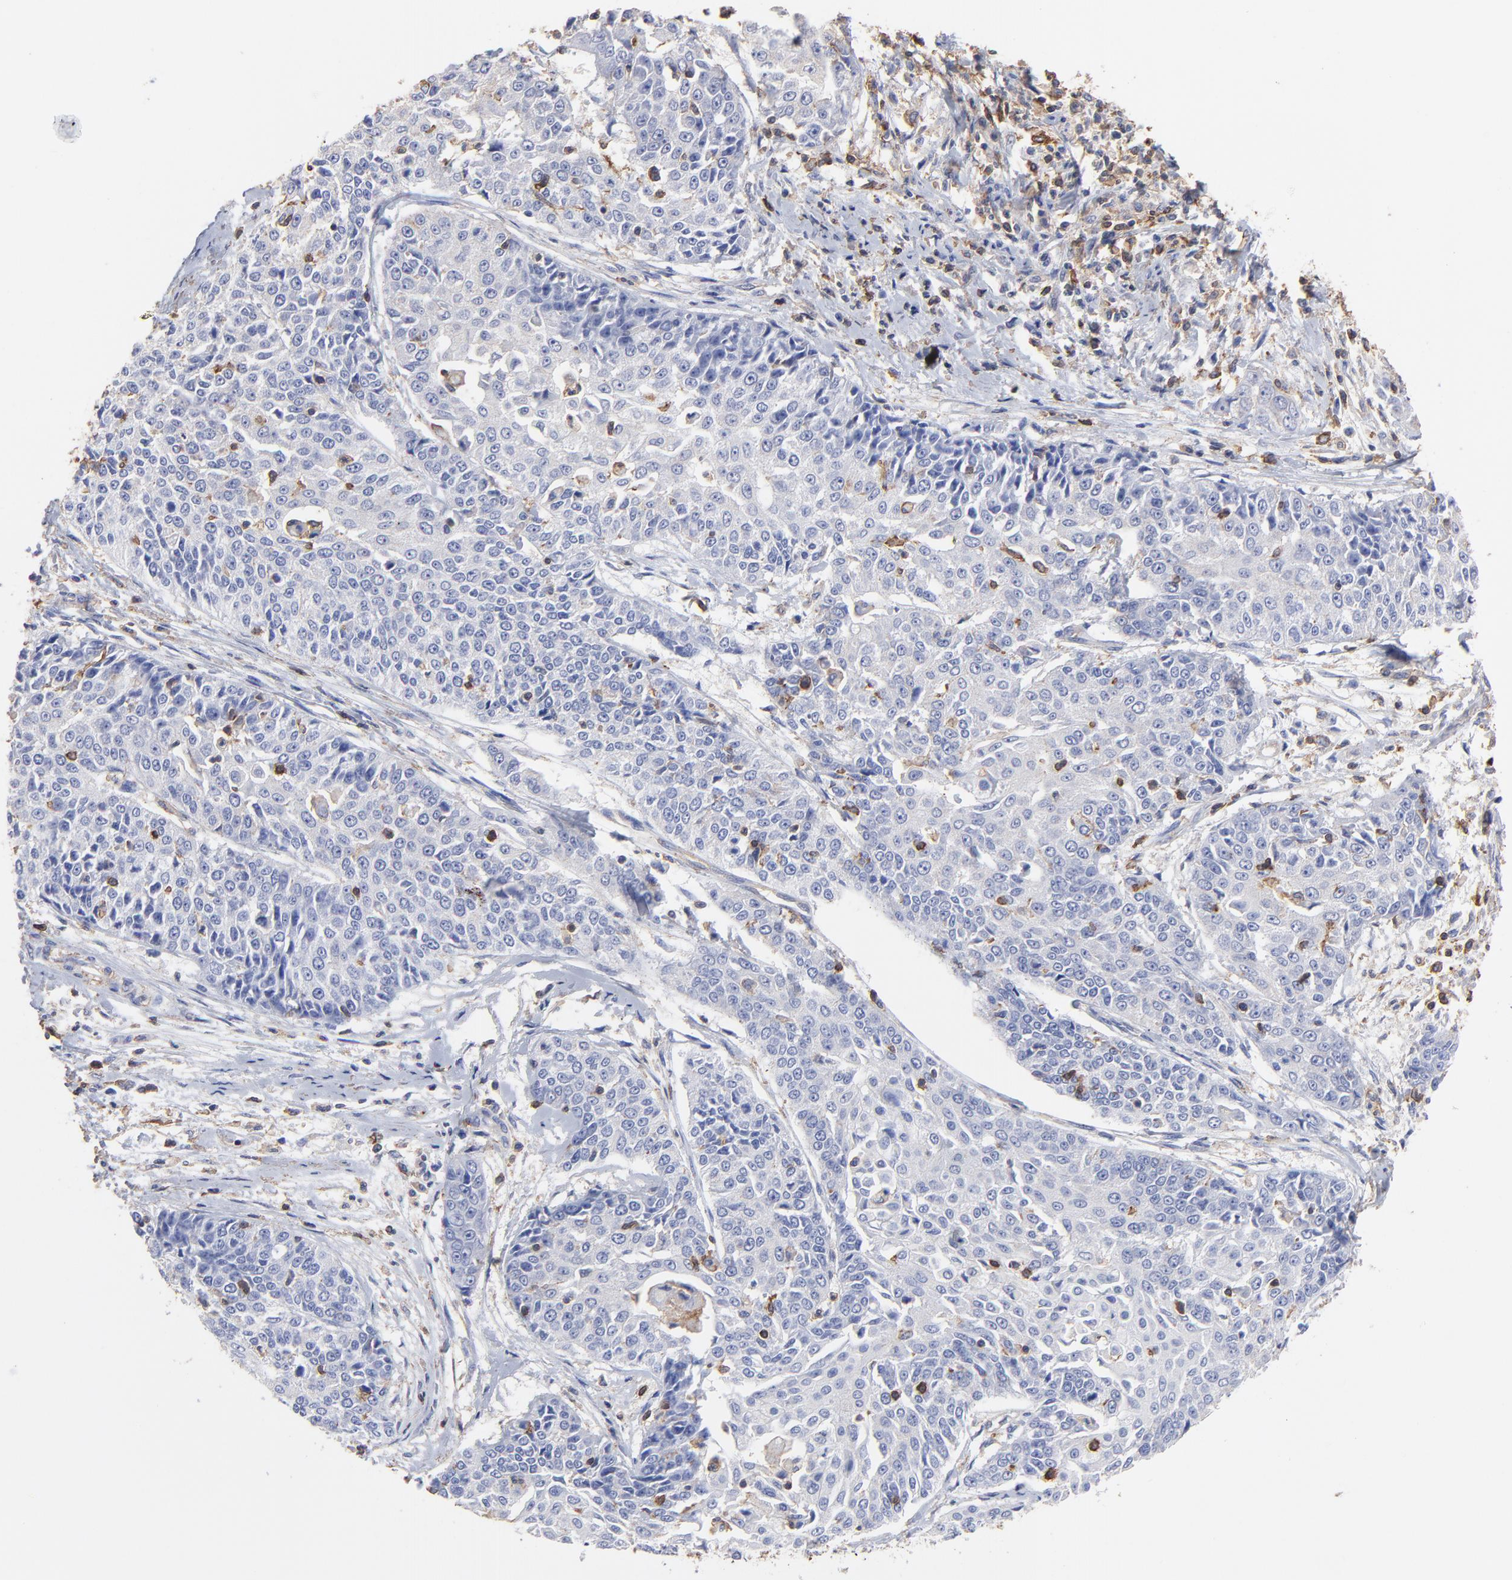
{"staining": {"intensity": "weak", "quantity": "<25%", "location": "cytoplasmic/membranous"}, "tissue": "cervical cancer", "cell_type": "Tumor cells", "image_type": "cancer", "snomed": [{"axis": "morphology", "description": "Squamous cell carcinoma, NOS"}, {"axis": "topography", "description": "Cervix"}], "caption": "Tumor cells are negative for protein expression in human cervical cancer (squamous cell carcinoma).", "gene": "ASL", "patient": {"sex": "female", "age": 64}}